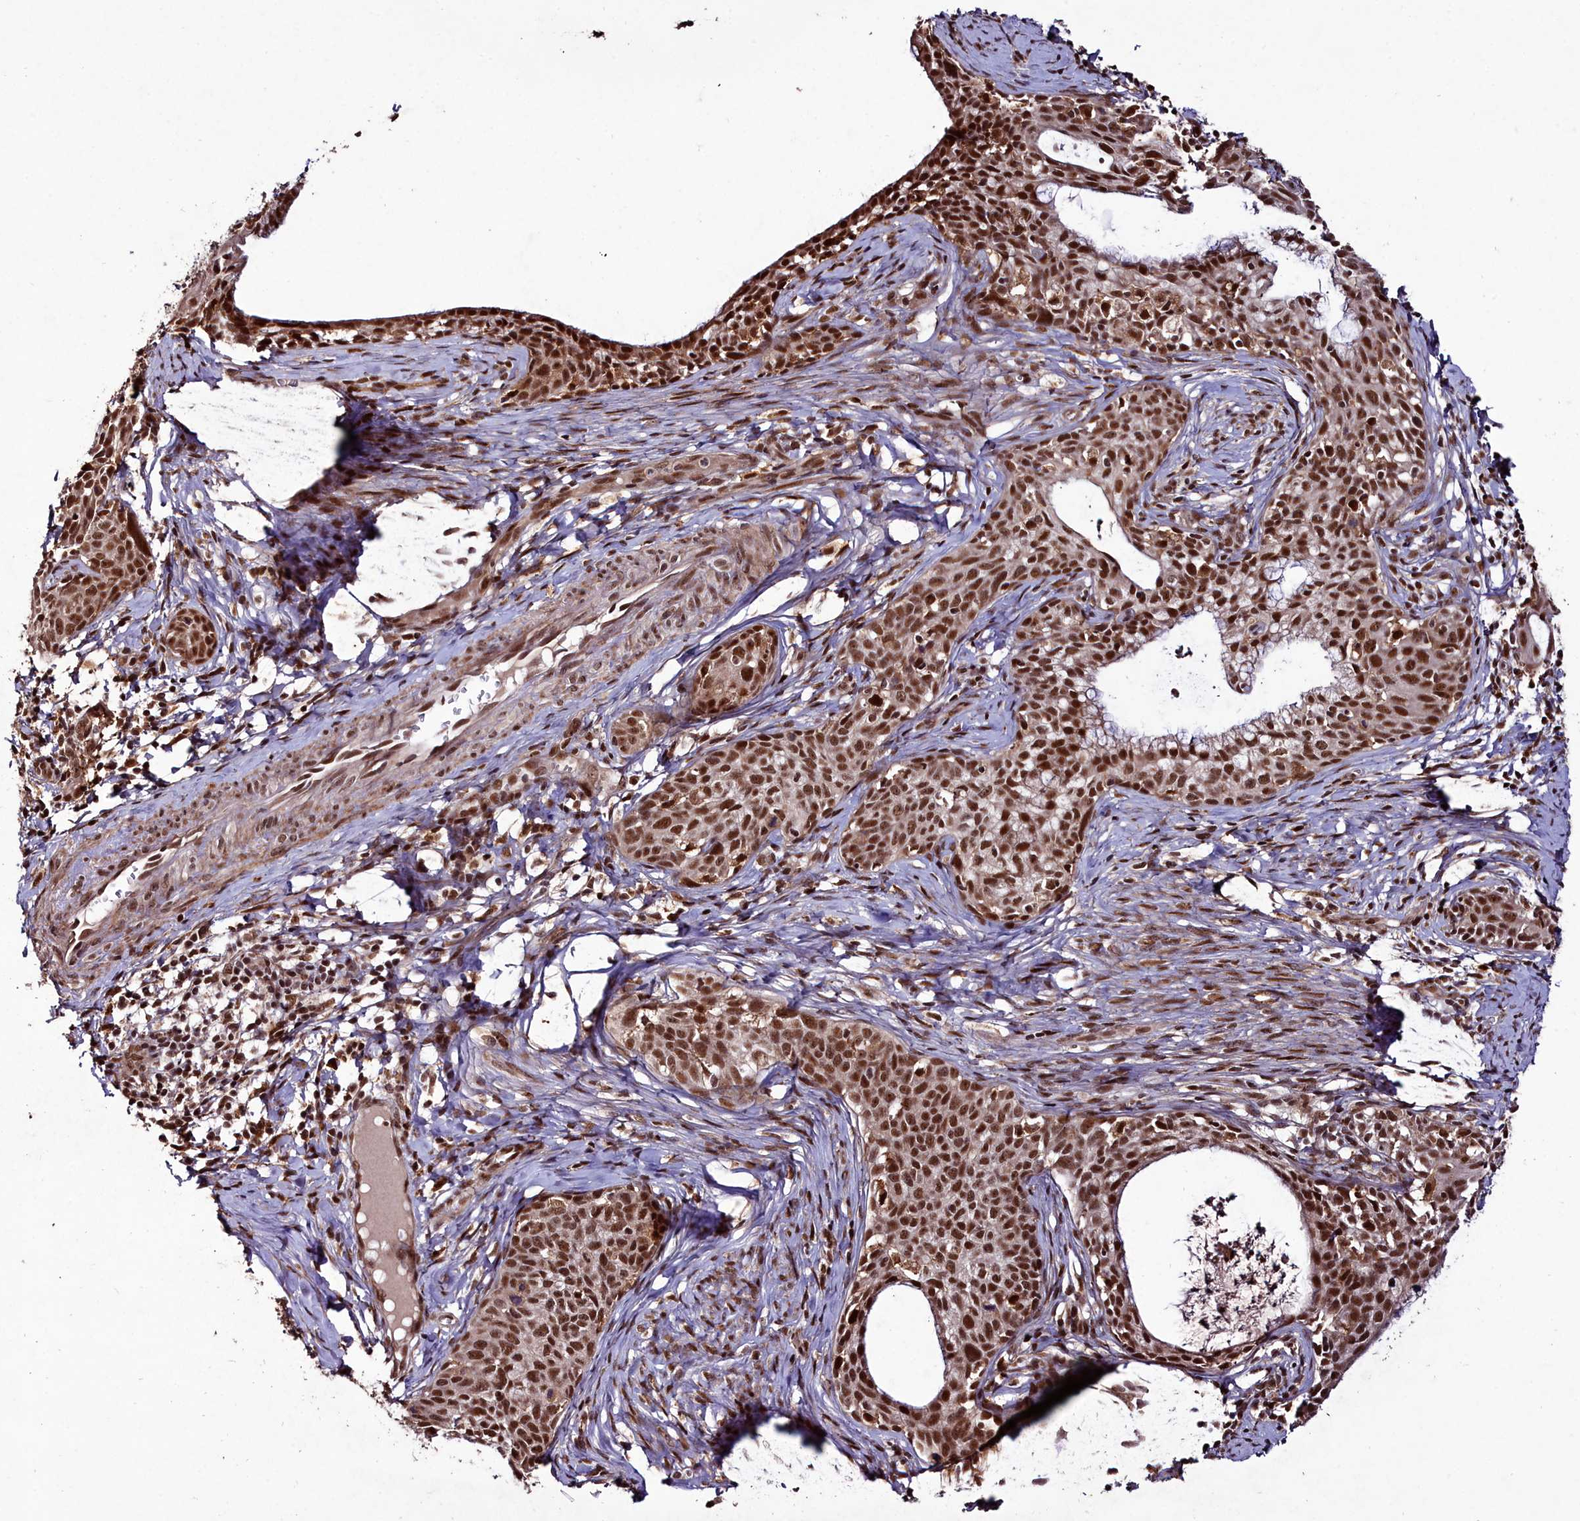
{"staining": {"intensity": "strong", "quantity": ">75%", "location": "nuclear"}, "tissue": "cervical cancer", "cell_type": "Tumor cells", "image_type": "cancer", "snomed": [{"axis": "morphology", "description": "Squamous cell carcinoma, NOS"}, {"axis": "topography", "description": "Cervix"}], "caption": "Brown immunohistochemical staining in squamous cell carcinoma (cervical) shows strong nuclear expression in approximately >75% of tumor cells.", "gene": "CXXC1", "patient": {"sex": "female", "age": 52}}